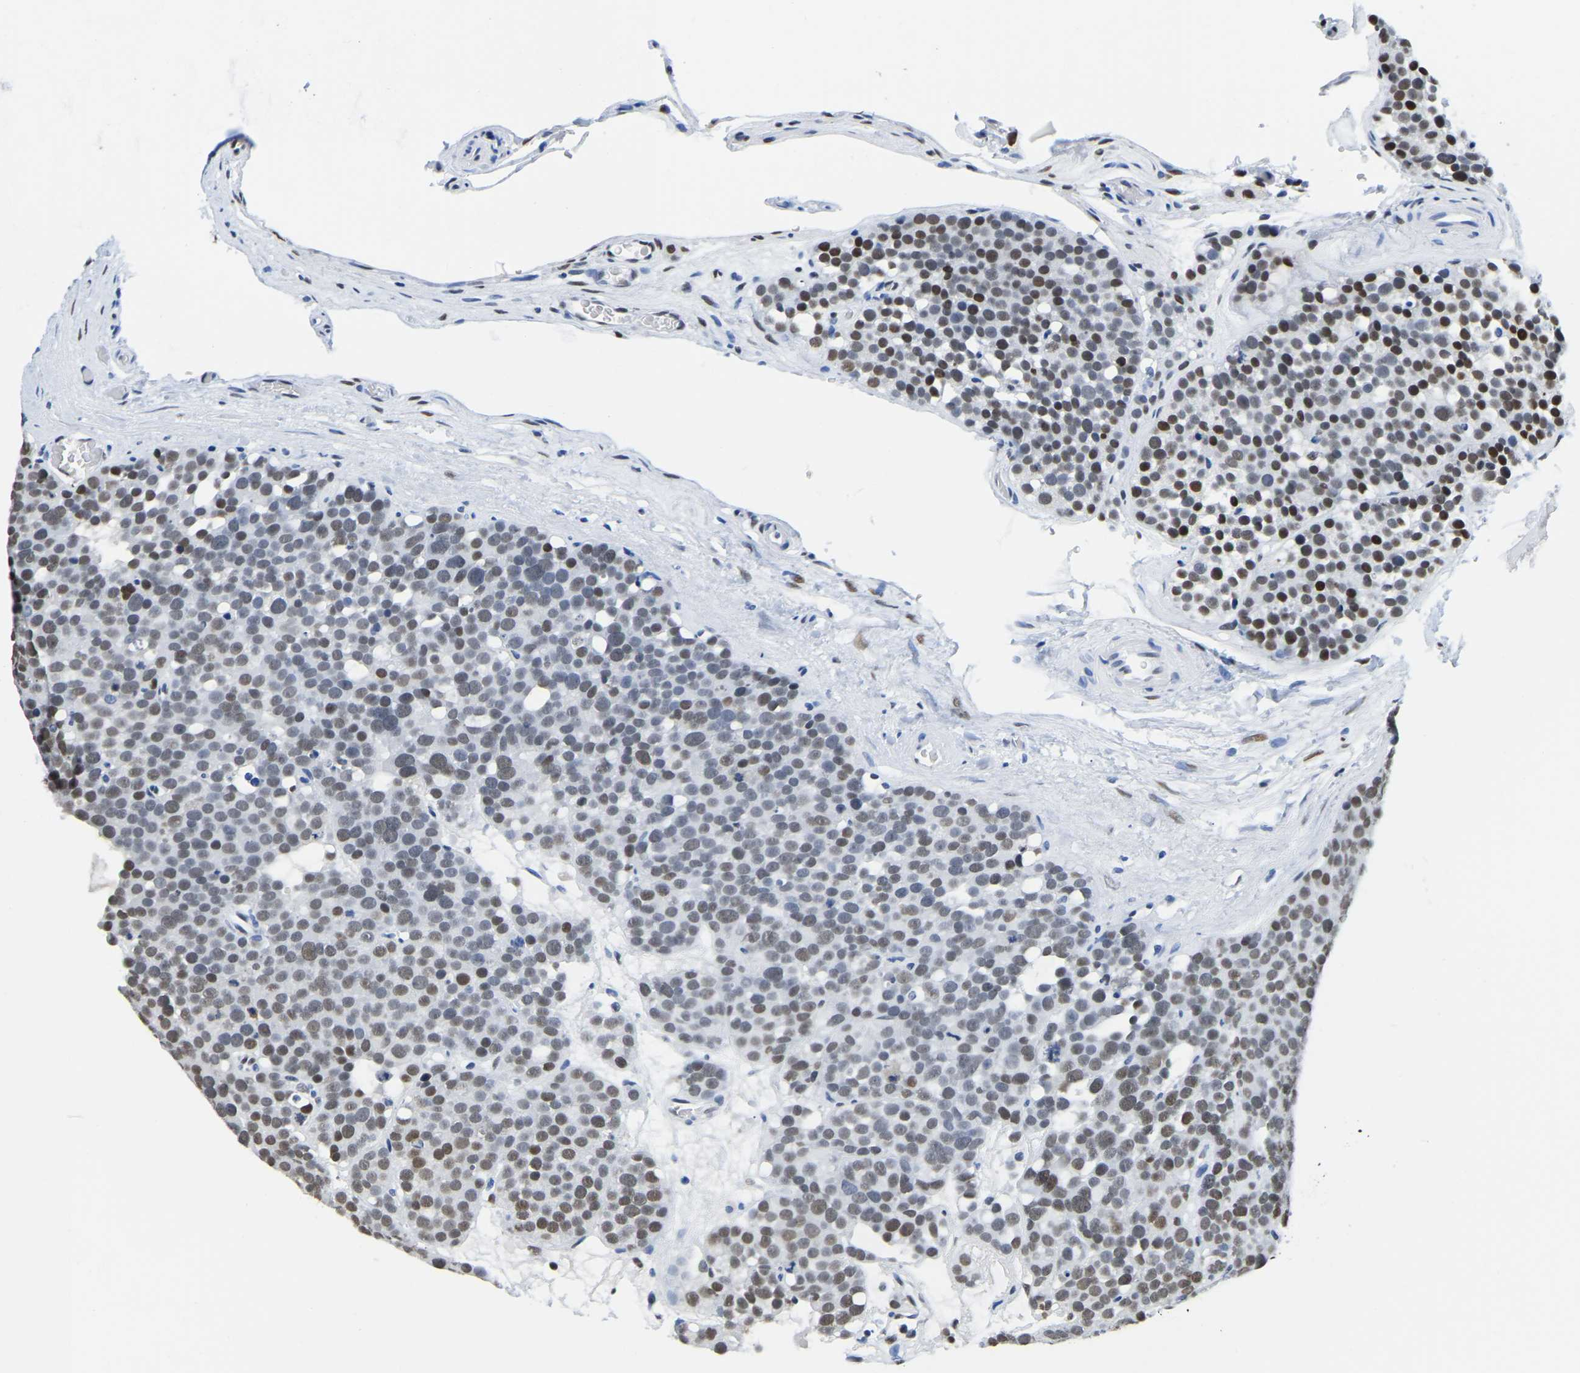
{"staining": {"intensity": "strong", "quantity": "<25%", "location": "nuclear"}, "tissue": "testis cancer", "cell_type": "Tumor cells", "image_type": "cancer", "snomed": [{"axis": "morphology", "description": "Seminoma, NOS"}, {"axis": "topography", "description": "Testis"}], "caption": "Protein expression analysis of human testis cancer (seminoma) reveals strong nuclear expression in approximately <25% of tumor cells.", "gene": "UBA1", "patient": {"sex": "male", "age": 71}}